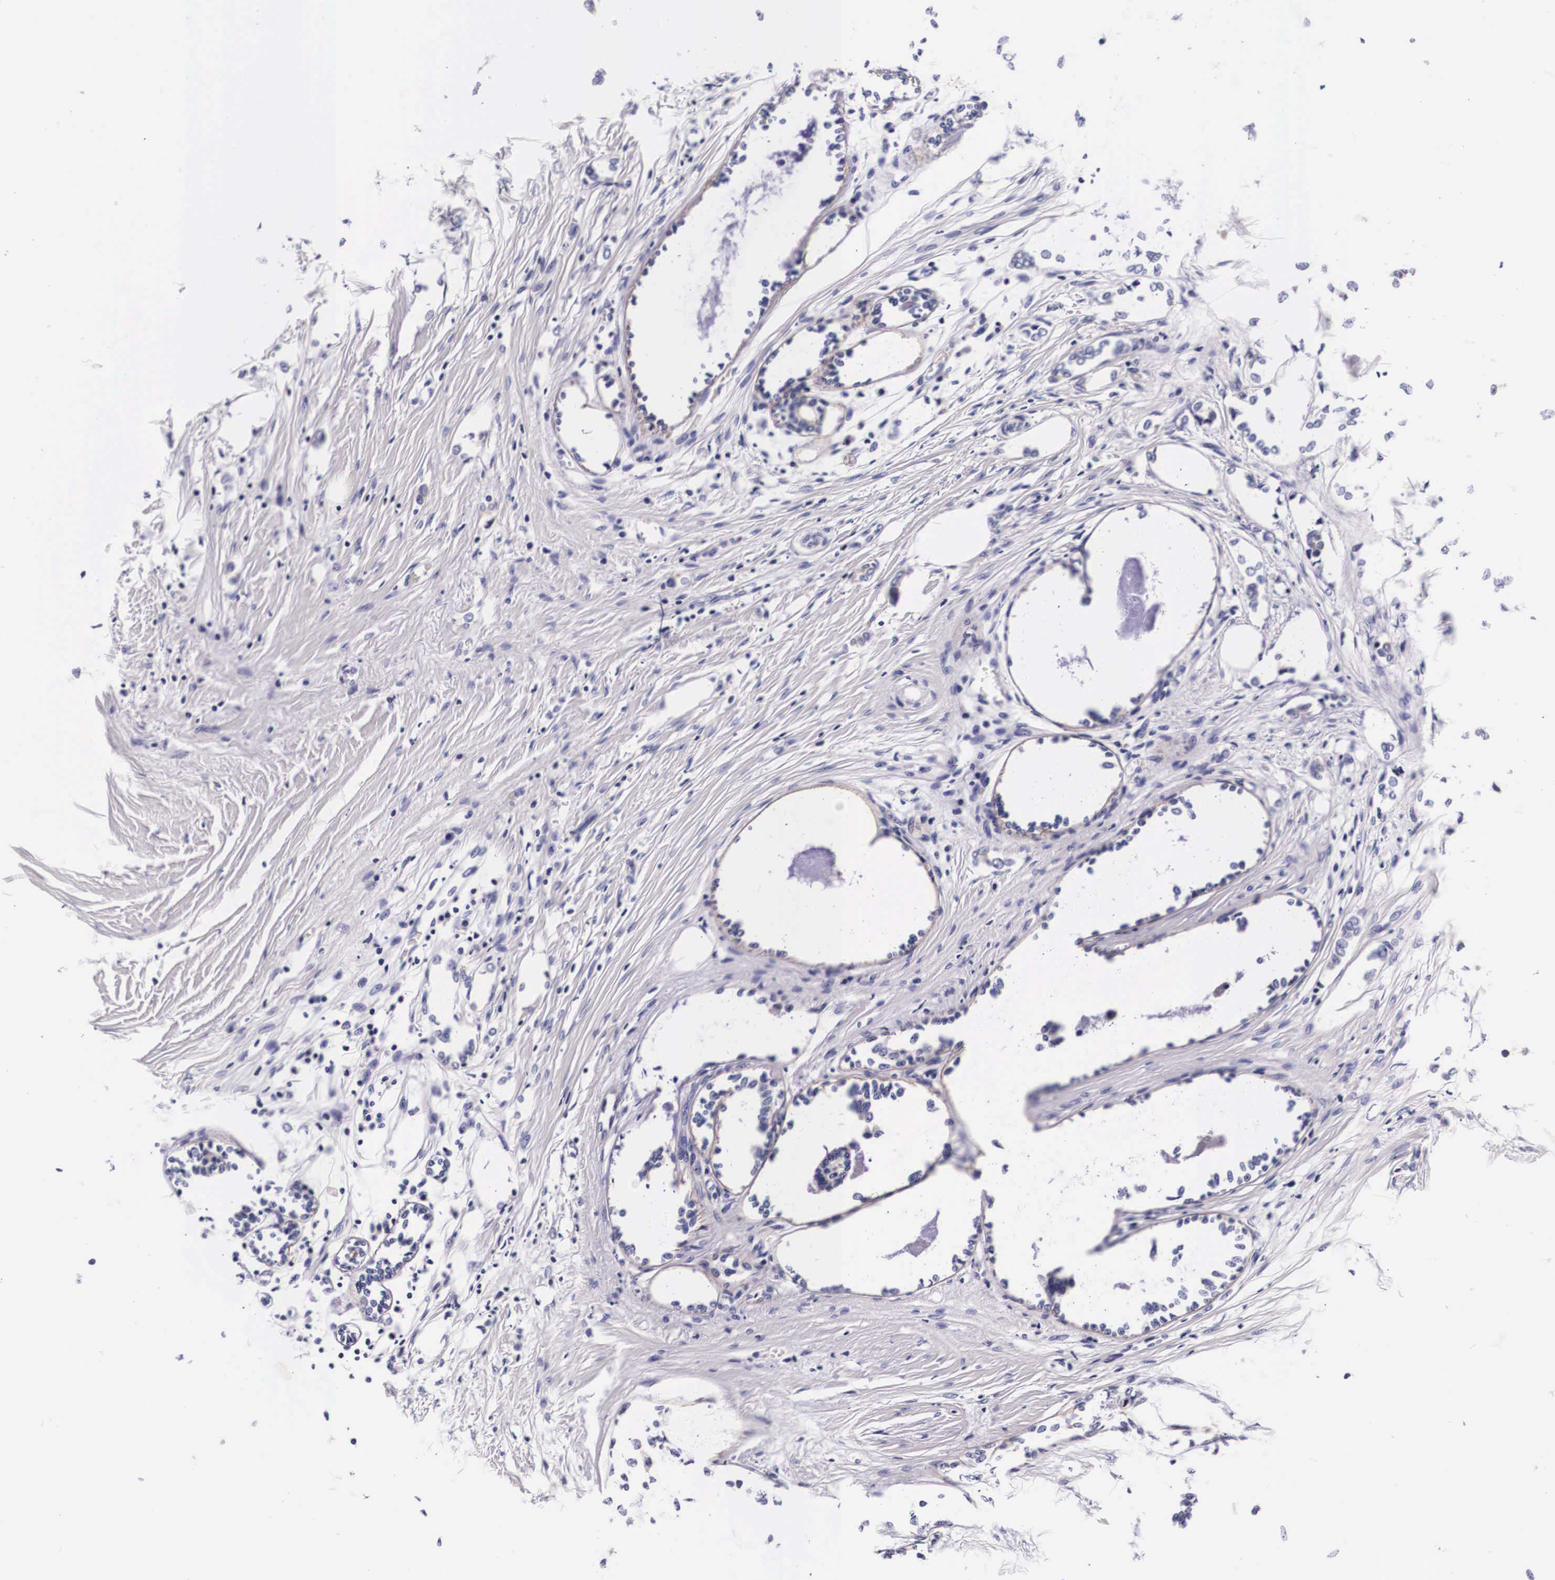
{"staining": {"intensity": "negative", "quantity": "none", "location": "none"}, "tissue": "breast cancer", "cell_type": "Tumor cells", "image_type": "cancer", "snomed": [{"axis": "morphology", "description": "Duct carcinoma"}, {"axis": "topography", "description": "Breast"}], "caption": "An image of infiltrating ductal carcinoma (breast) stained for a protein demonstrates no brown staining in tumor cells.", "gene": "PHETA2", "patient": {"sex": "female", "age": 50}}